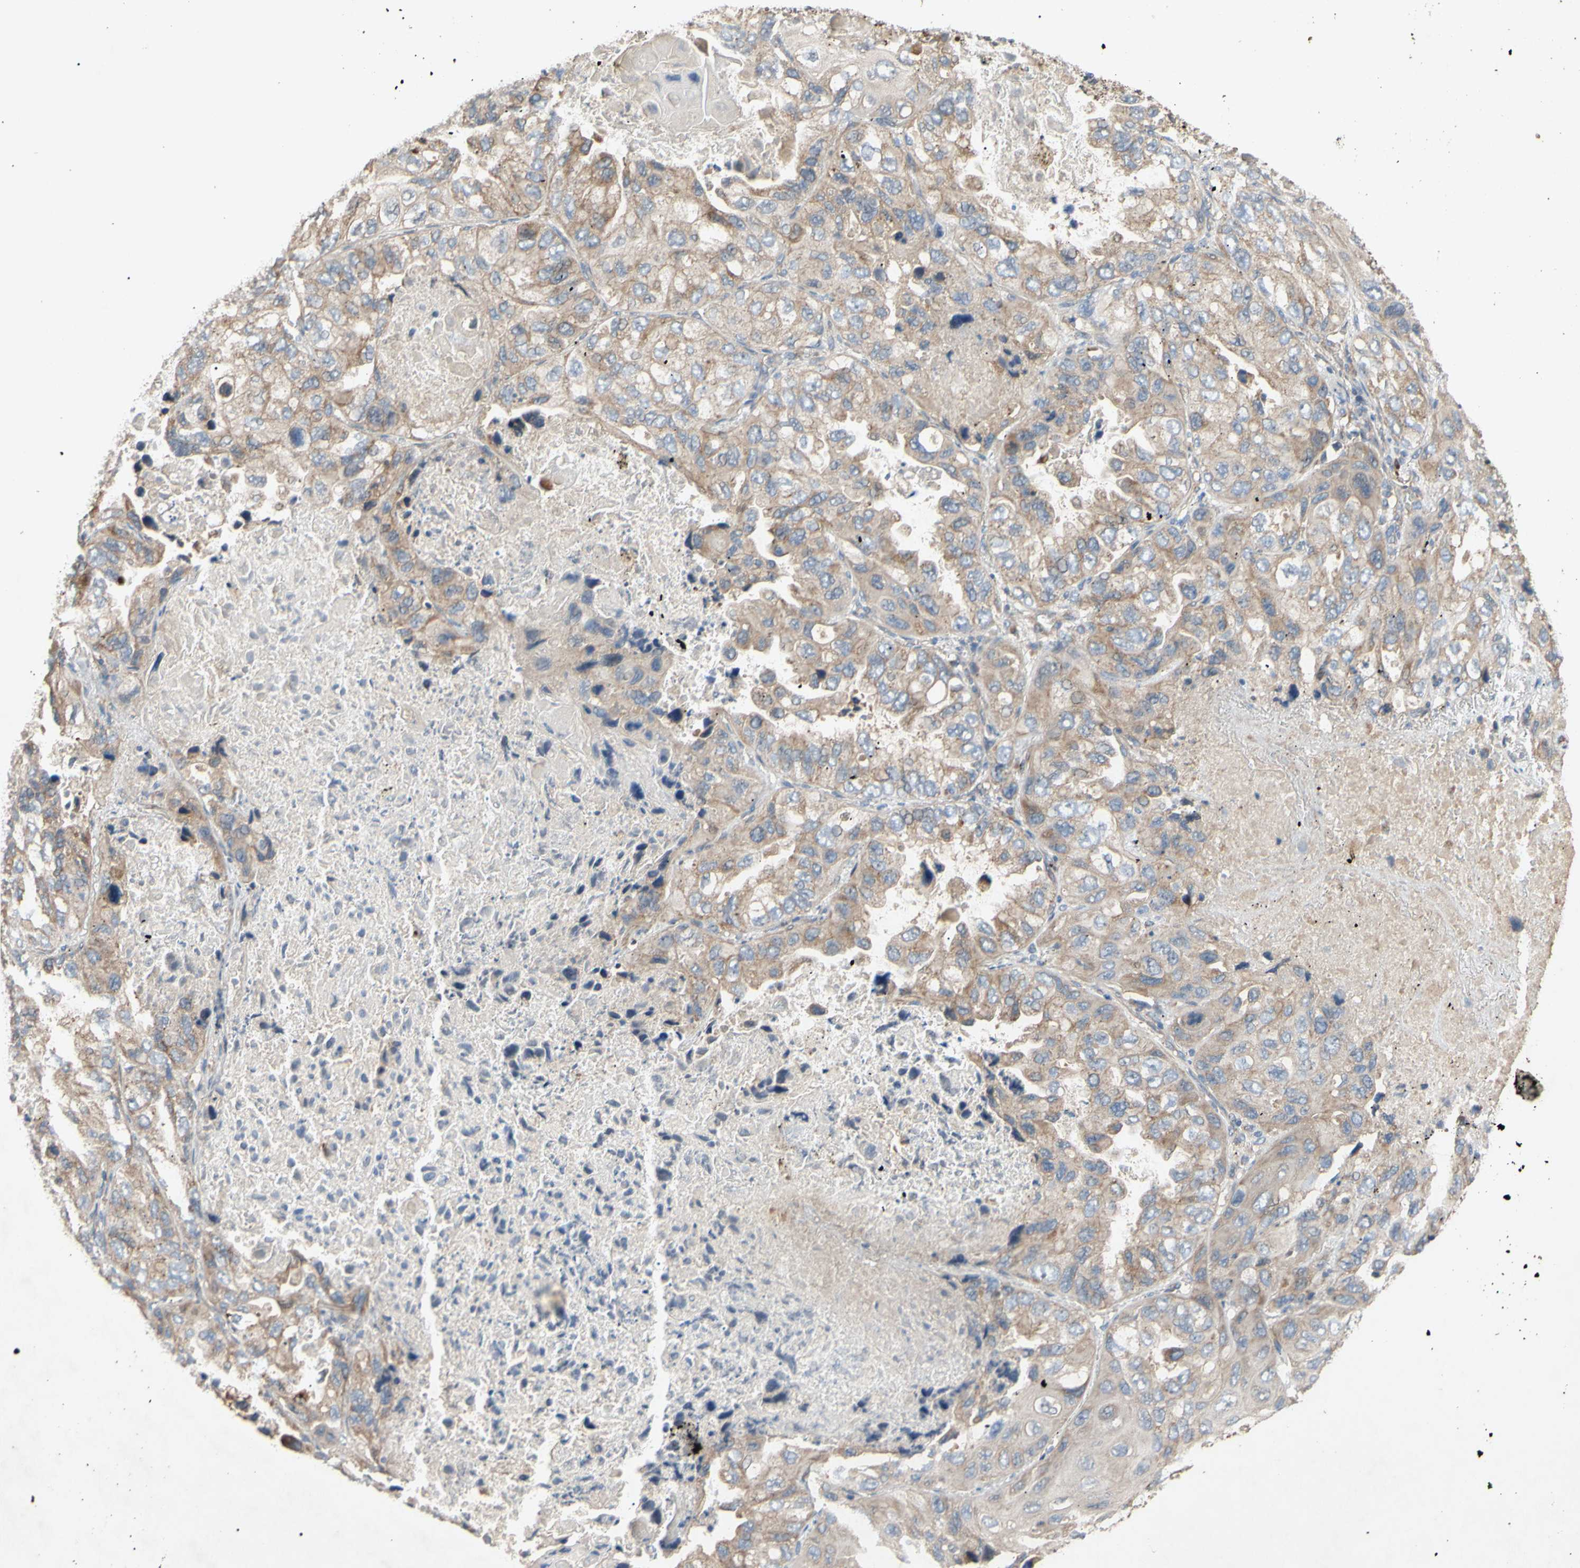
{"staining": {"intensity": "moderate", "quantity": "<25%", "location": "cytoplasmic/membranous"}, "tissue": "lung cancer", "cell_type": "Tumor cells", "image_type": "cancer", "snomed": [{"axis": "morphology", "description": "Squamous cell carcinoma, NOS"}, {"axis": "topography", "description": "Lung"}], "caption": "Lung squamous cell carcinoma was stained to show a protein in brown. There is low levels of moderate cytoplasmic/membranous staining in about <25% of tumor cells.", "gene": "PARD6A", "patient": {"sex": "female", "age": 73}}